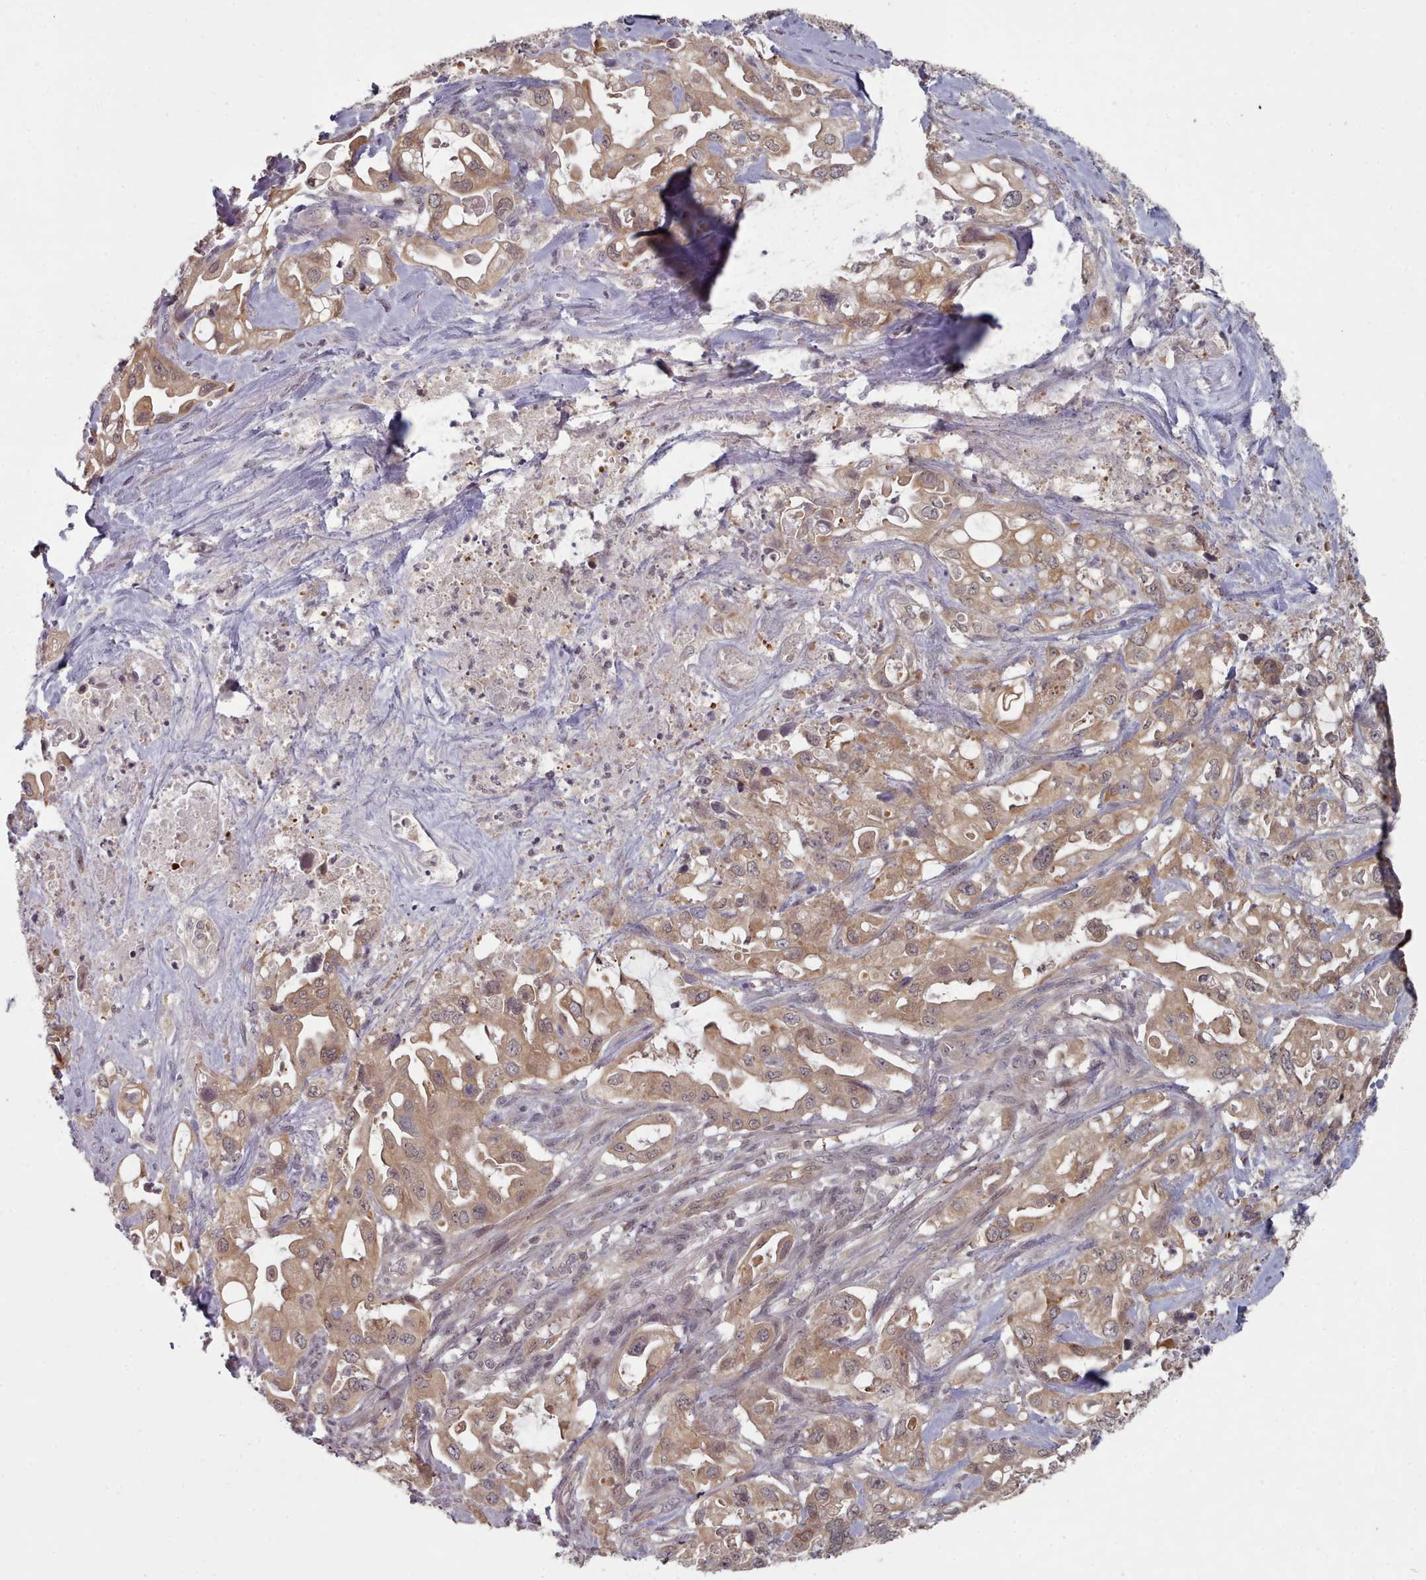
{"staining": {"intensity": "weak", "quantity": ">75%", "location": "cytoplasmic/membranous,nuclear"}, "tissue": "pancreatic cancer", "cell_type": "Tumor cells", "image_type": "cancer", "snomed": [{"axis": "morphology", "description": "Adenocarcinoma, NOS"}, {"axis": "topography", "description": "Pancreas"}], "caption": "A histopathology image of adenocarcinoma (pancreatic) stained for a protein exhibits weak cytoplasmic/membranous and nuclear brown staining in tumor cells.", "gene": "HYAL3", "patient": {"sex": "female", "age": 61}}